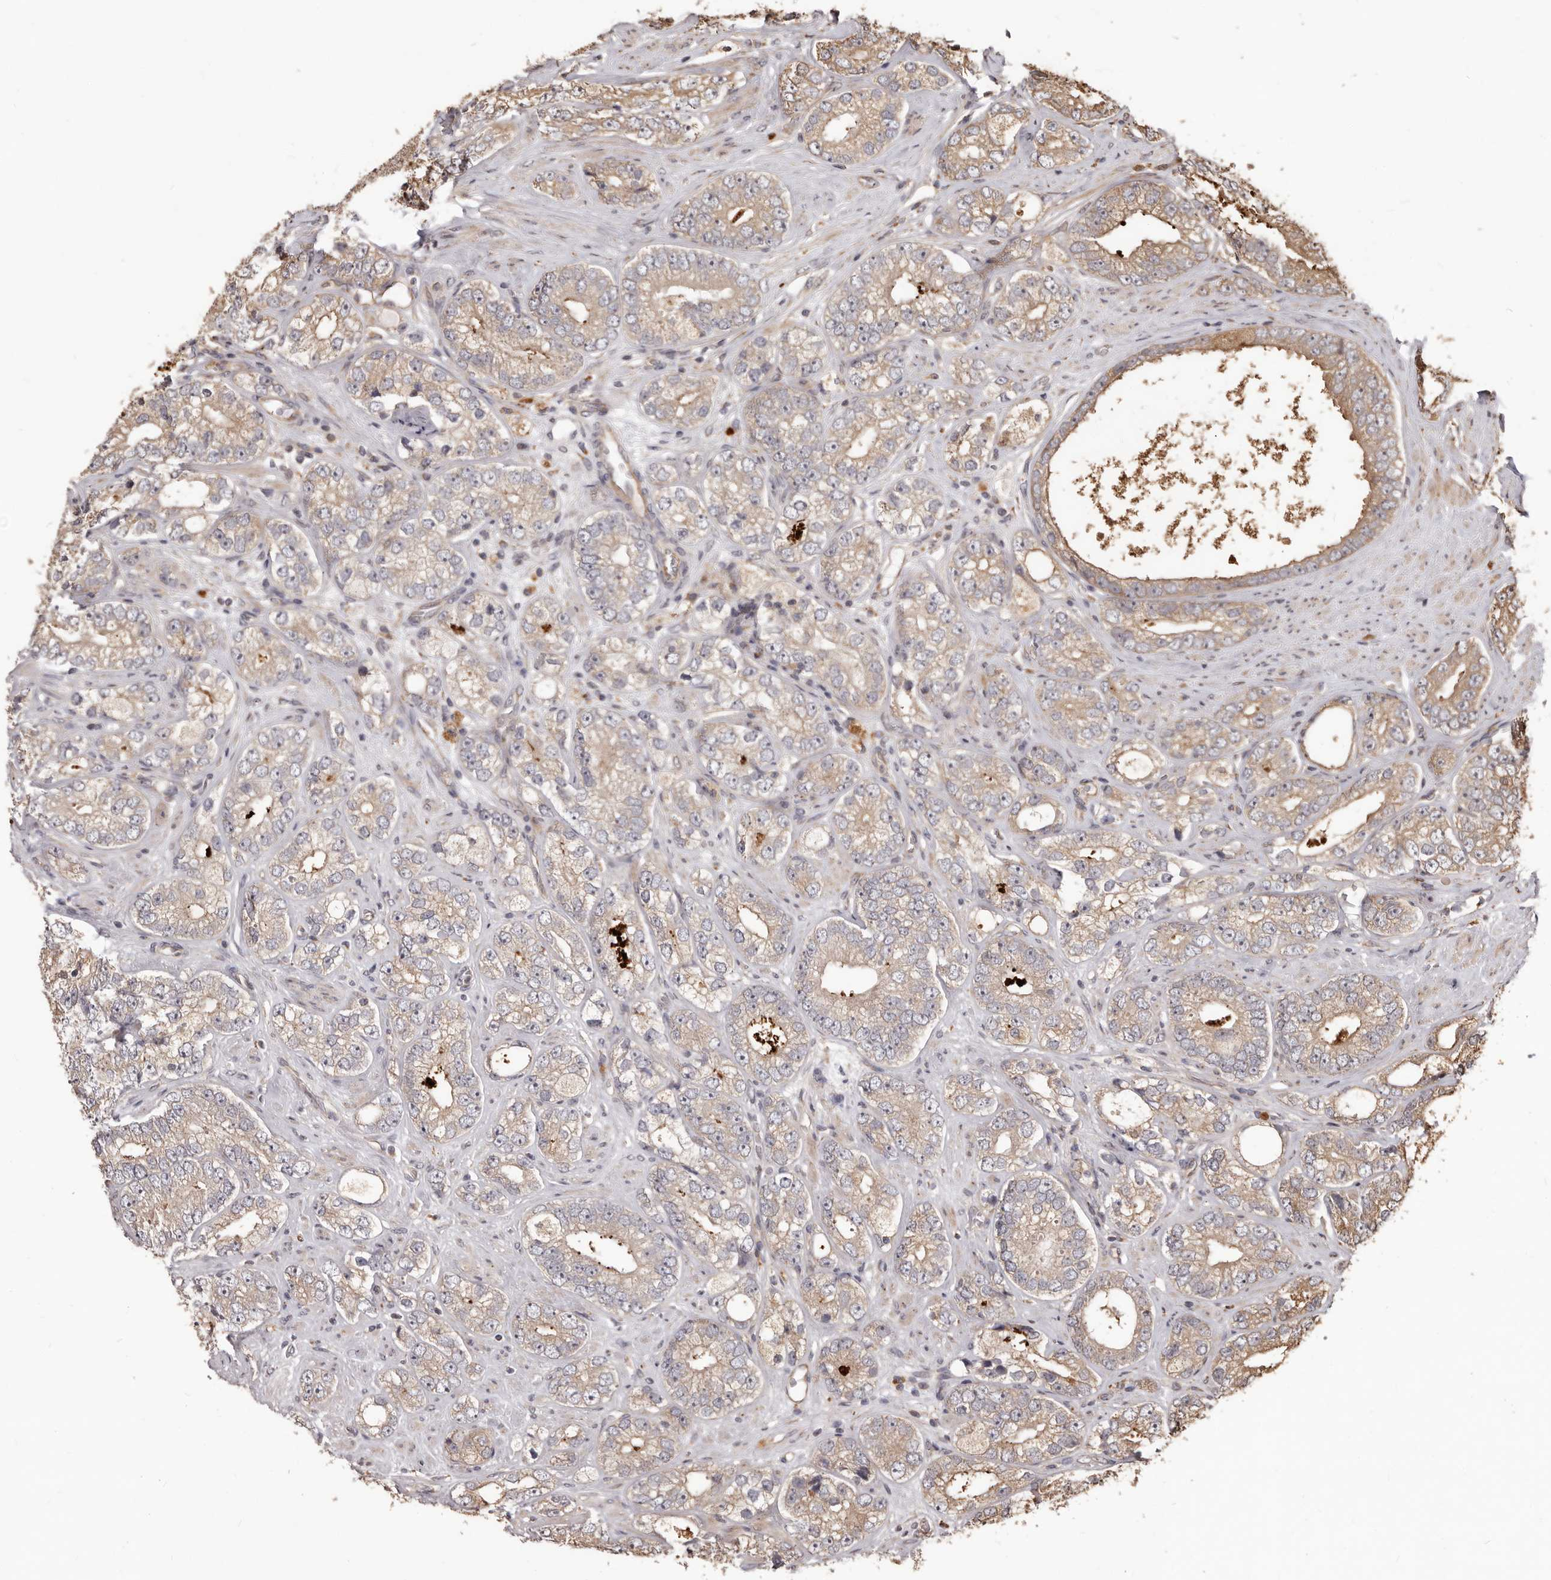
{"staining": {"intensity": "weak", "quantity": "25%-75%", "location": "cytoplasmic/membranous"}, "tissue": "prostate cancer", "cell_type": "Tumor cells", "image_type": "cancer", "snomed": [{"axis": "morphology", "description": "Adenocarcinoma, High grade"}, {"axis": "topography", "description": "Prostate"}], "caption": "The photomicrograph exhibits staining of prostate cancer (high-grade adenocarcinoma), revealing weak cytoplasmic/membranous protein staining (brown color) within tumor cells.", "gene": "MTO1", "patient": {"sex": "male", "age": 56}}